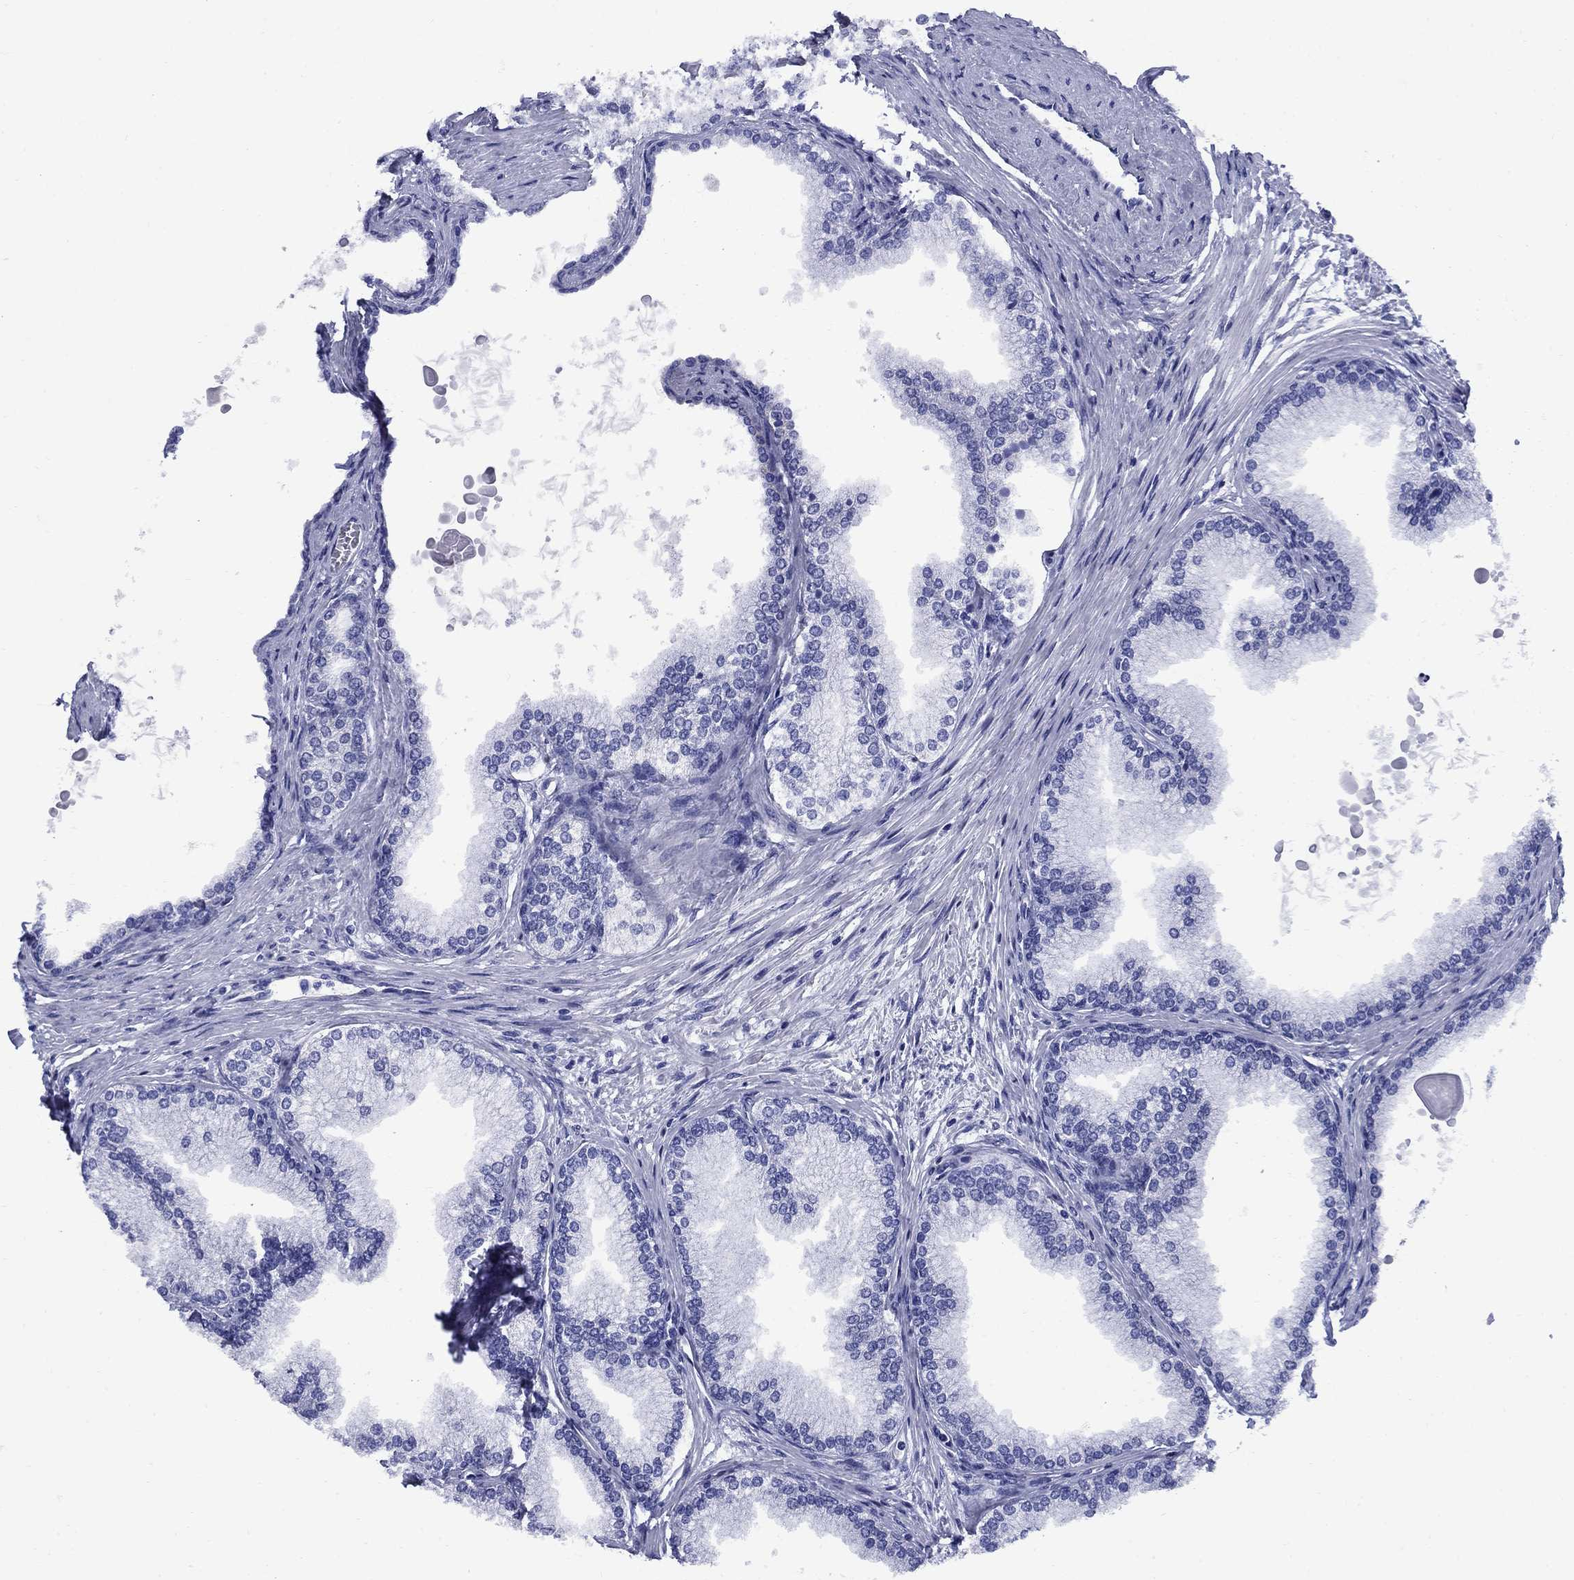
{"staining": {"intensity": "negative", "quantity": "none", "location": "none"}, "tissue": "prostate", "cell_type": "Glandular cells", "image_type": "normal", "snomed": [{"axis": "morphology", "description": "Normal tissue, NOS"}, {"axis": "topography", "description": "Prostate"}], "caption": "Protein analysis of normal prostate displays no significant positivity in glandular cells. (DAB (3,3'-diaminobenzidine) immunohistochemistry (IHC) with hematoxylin counter stain).", "gene": "SMCP", "patient": {"sex": "male", "age": 72}}